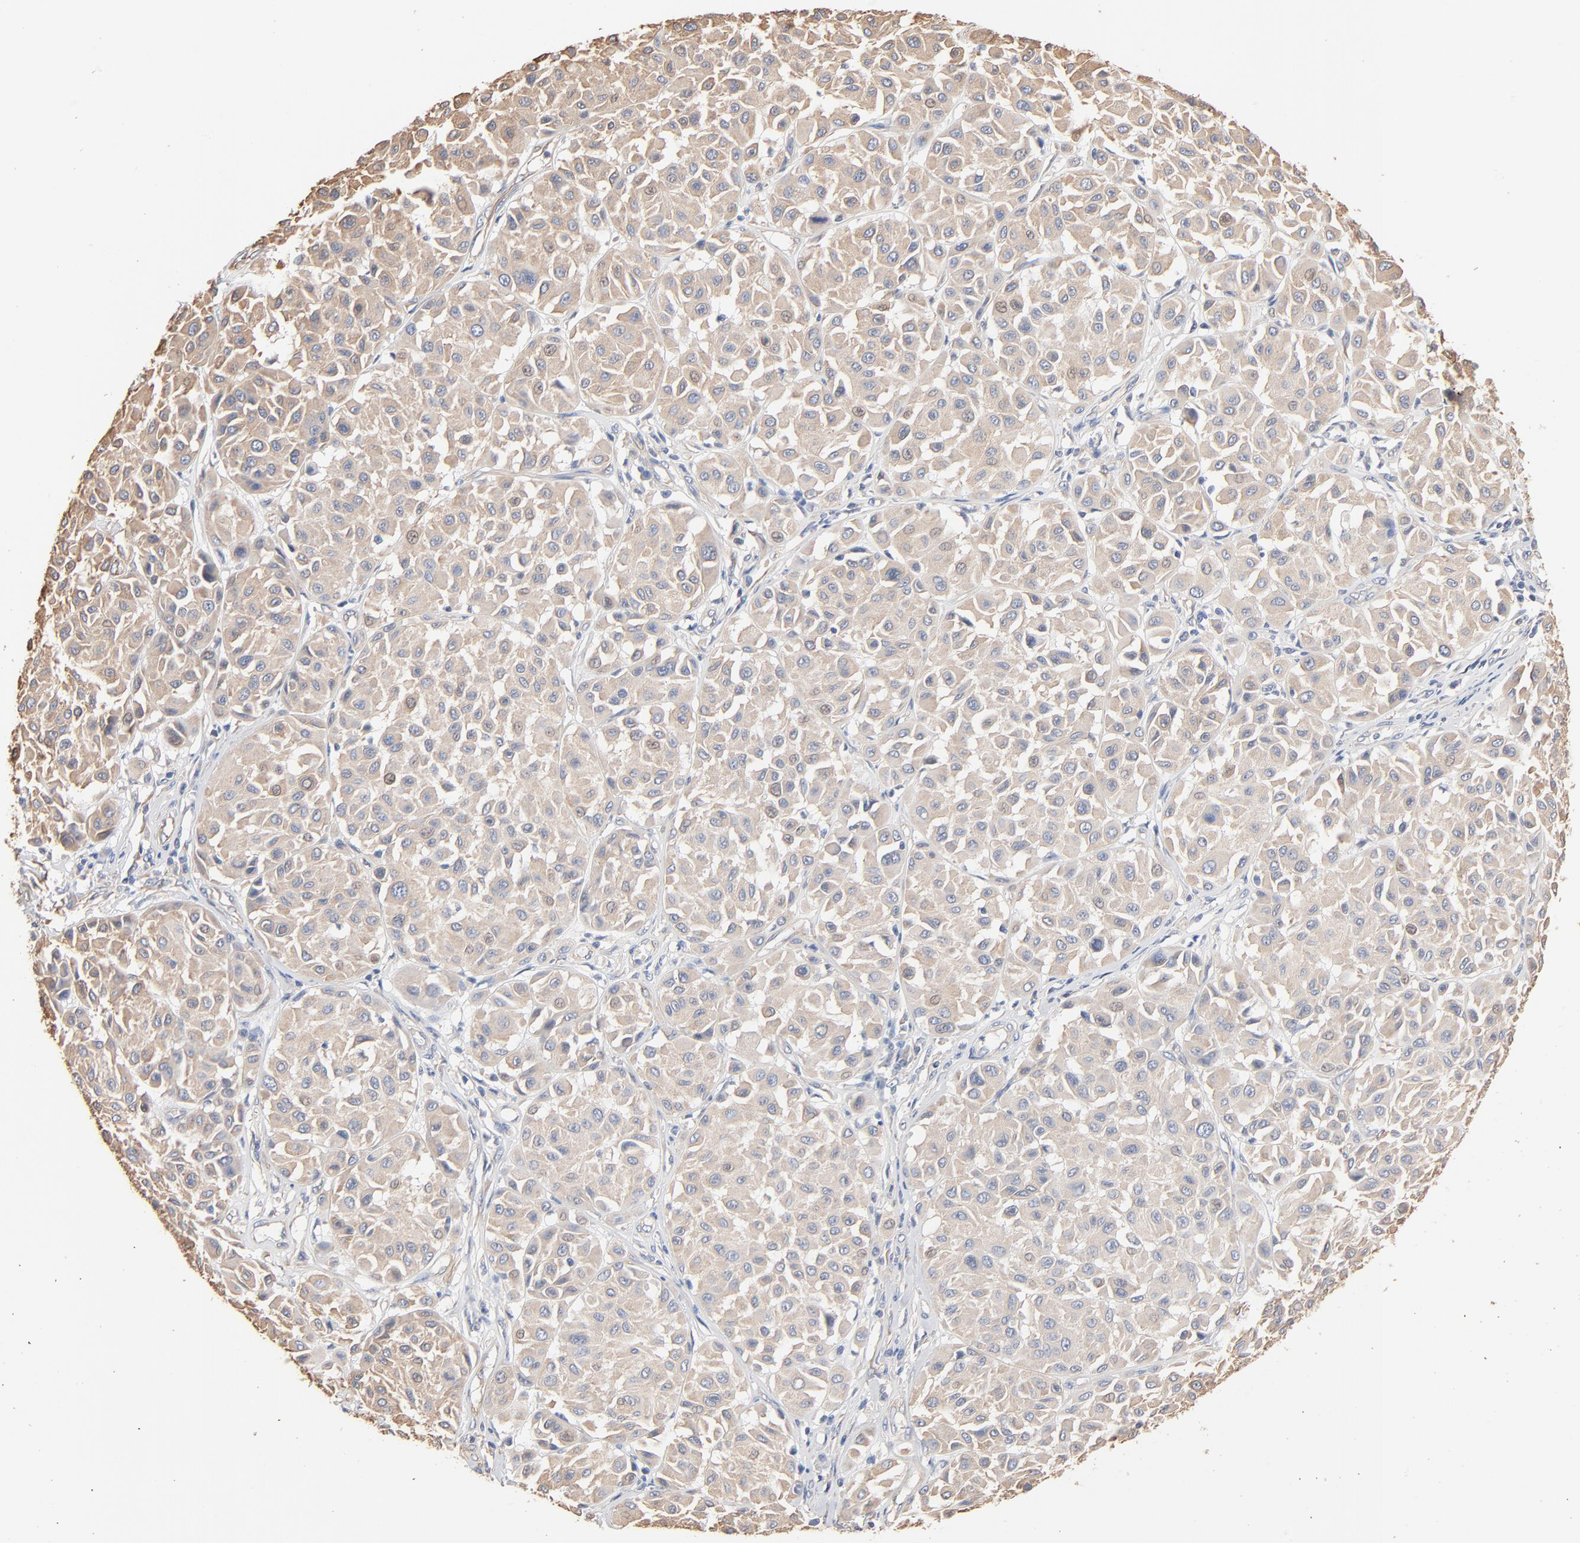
{"staining": {"intensity": "weak", "quantity": ">75%", "location": "cytoplasmic/membranous"}, "tissue": "melanoma", "cell_type": "Tumor cells", "image_type": "cancer", "snomed": [{"axis": "morphology", "description": "Malignant melanoma, Metastatic site"}, {"axis": "topography", "description": "Soft tissue"}], "caption": "The histopathology image exhibits staining of malignant melanoma (metastatic site), revealing weak cytoplasmic/membranous protein staining (brown color) within tumor cells. Immunohistochemistry stains the protein in brown and the nuclei are stained blue.", "gene": "ABCD4", "patient": {"sex": "male", "age": 41}}